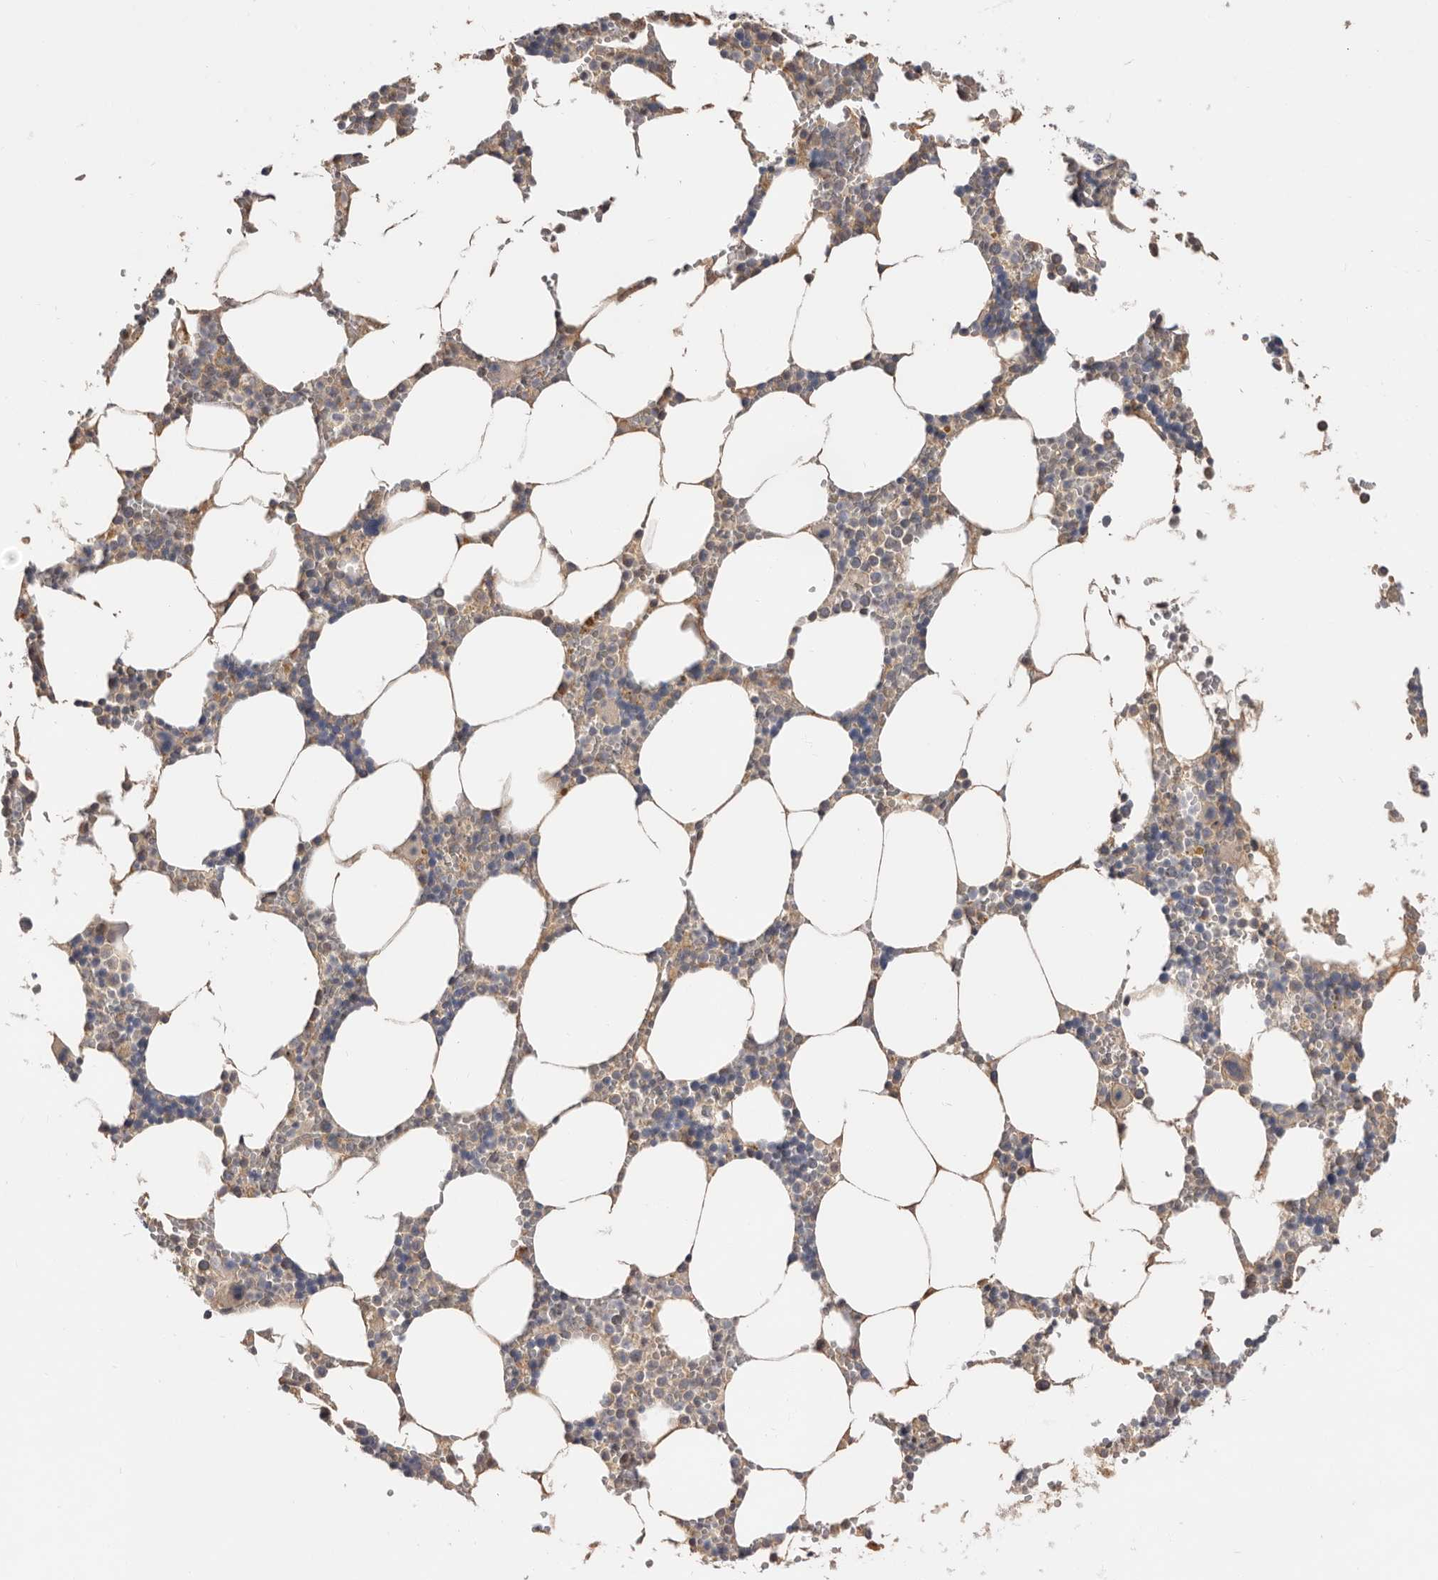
{"staining": {"intensity": "moderate", "quantity": "<25%", "location": "cytoplasmic/membranous,nuclear"}, "tissue": "bone marrow", "cell_type": "Hematopoietic cells", "image_type": "normal", "snomed": [{"axis": "morphology", "description": "Normal tissue, NOS"}, {"axis": "topography", "description": "Bone marrow"}], "caption": "DAB (3,3'-diaminobenzidine) immunohistochemical staining of benign human bone marrow exhibits moderate cytoplasmic/membranous,nuclear protein positivity in approximately <25% of hematopoietic cells.", "gene": "DOP1A", "patient": {"sex": "male", "age": 70}}